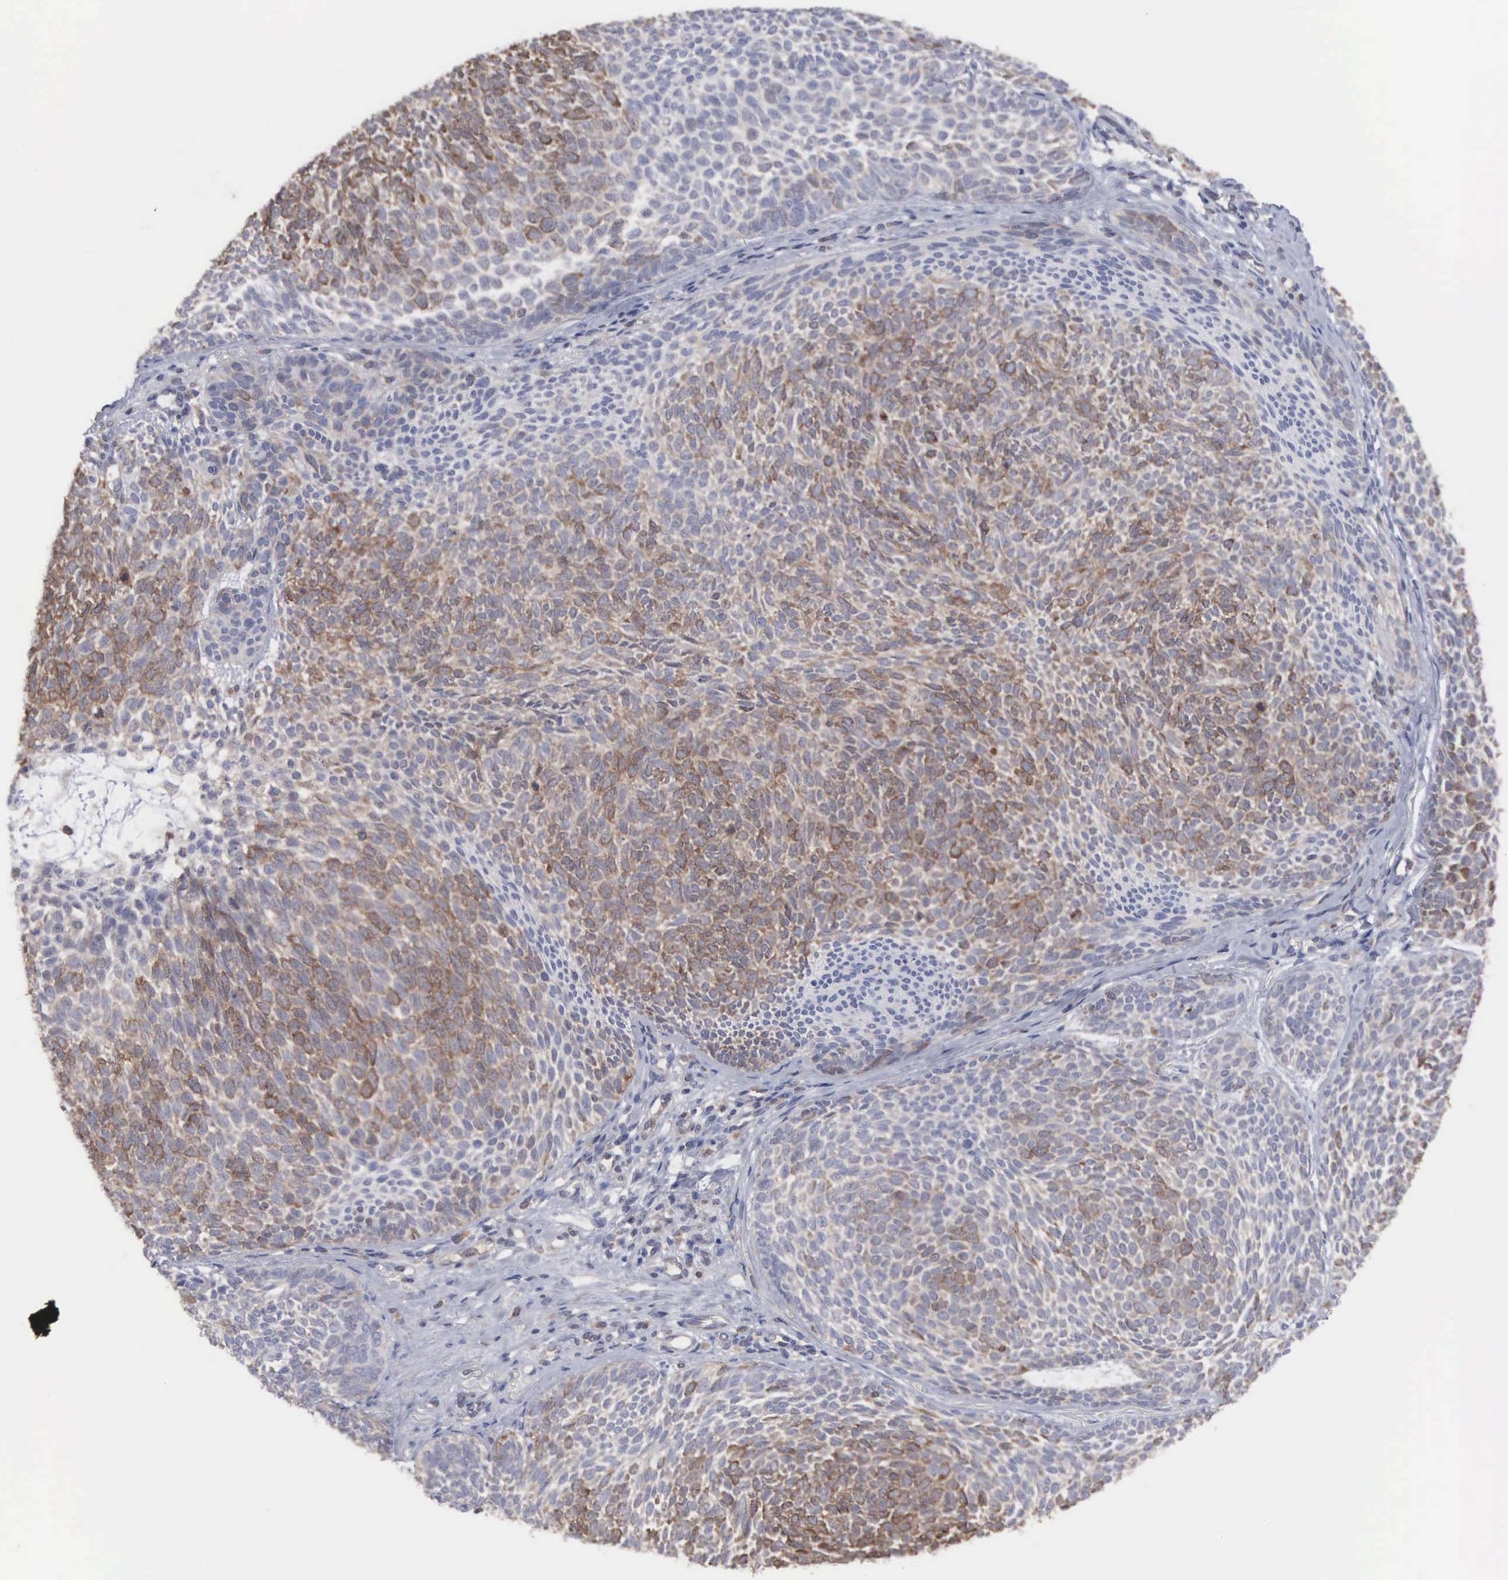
{"staining": {"intensity": "moderate", "quantity": "25%-75%", "location": "cytoplasmic/membranous"}, "tissue": "skin cancer", "cell_type": "Tumor cells", "image_type": "cancer", "snomed": [{"axis": "morphology", "description": "Basal cell carcinoma"}, {"axis": "topography", "description": "Skin"}], "caption": "Basal cell carcinoma (skin) was stained to show a protein in brown. There is medium levels of moderate cytoplasmic/membranous staining in approximately 25%-75% of tumor cells.", "gene": "MTHFD1", "patient": {"sex": "male", "age": 84}}